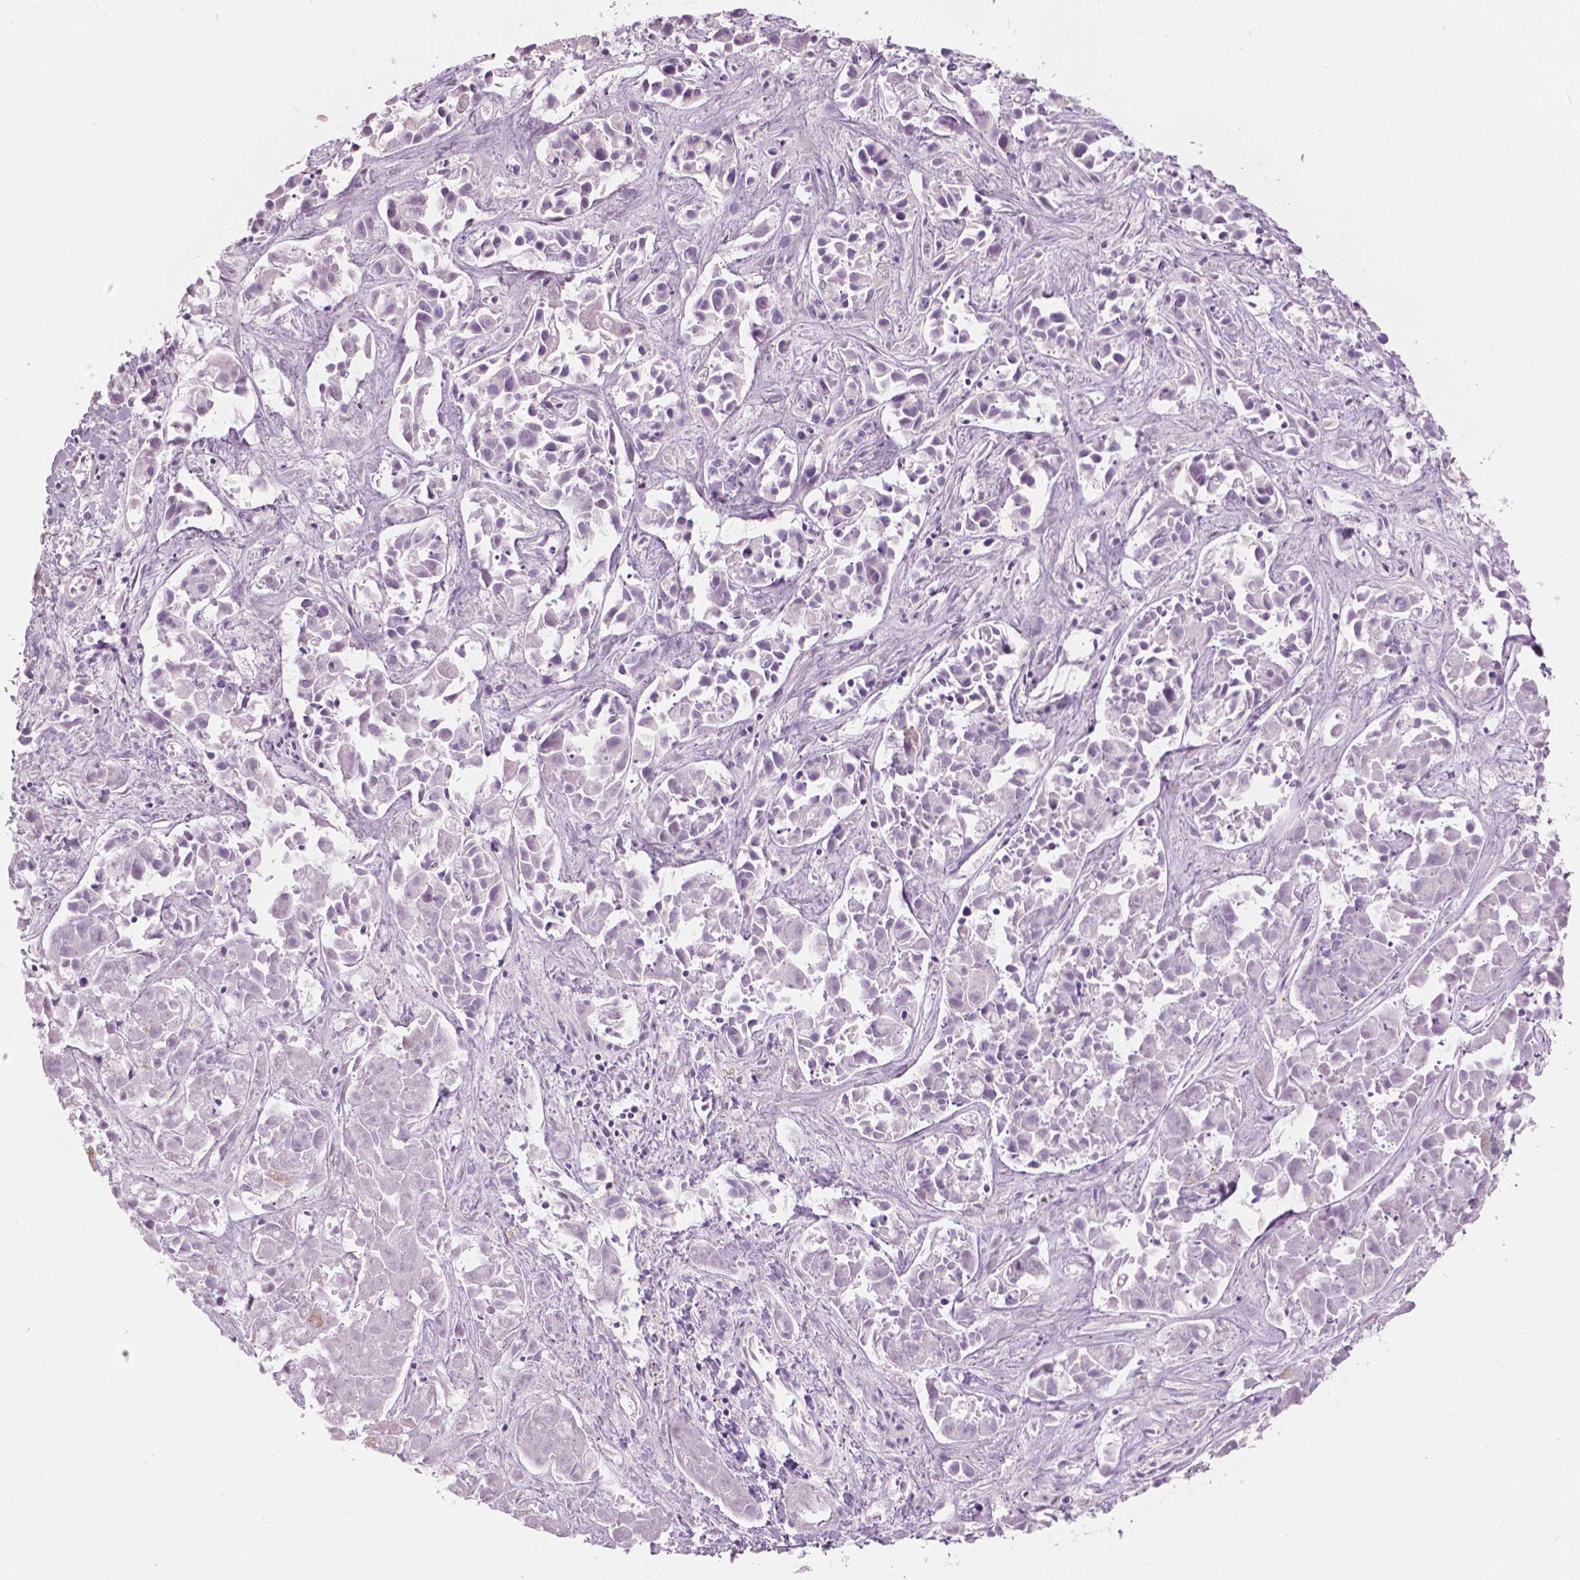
{"staining": {"intensity": "negative", "quantity": "none", "location": "none"}, "tissue": "liver cancer", "cell_type": "Tumor cells", "image_type": "cancer", "snomed": [{"axis": "morphology", "description": "Cholangiocarcinoma"}, {"axis": "topography", "description": "Liver"}], "caption": "Micrograph shows no protein expression in tumor cells of cholangiocarcinoma (liver) tissue.", "gene": "A4GNT", "patient": {"sex": "female", "age": 81}}